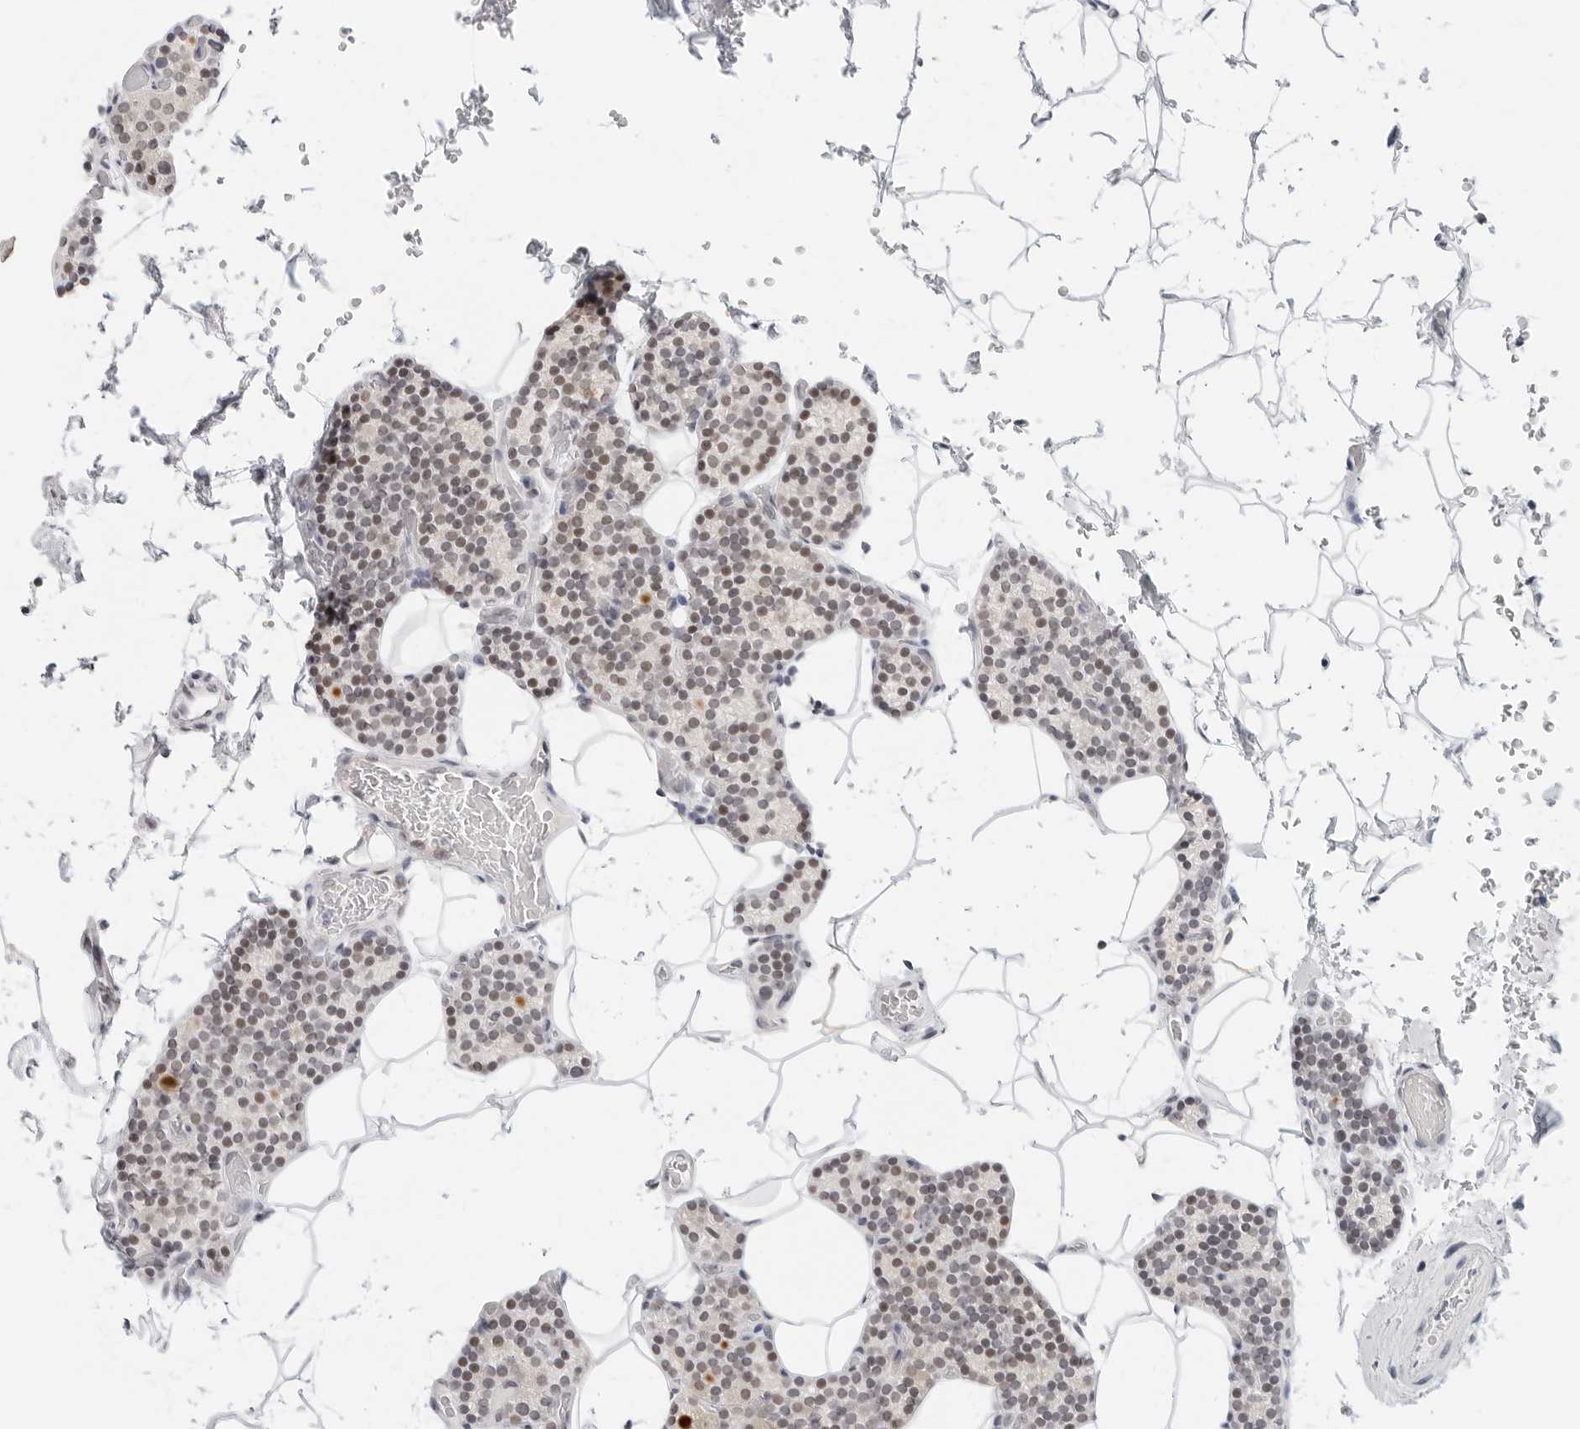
{"staining": {"intensity": "weak", "quantity": "25%-75%", "location": "cytoplasmic/membranous,nuclear"}, "tissue": "parathyroid gland", "cell_type": "Glandular cells", "image_type": "normal", "snomed": [{"axis": "morphology", "description": "Normal tissue, NOS"}, {"axis": "topography", "description": "Parathyroid gland"}], "caption": "Parathyroid gland stained for a protein displays weak cytoplasmic/membranous,nuclear positivity in glandular cells. (Brightfield microscopy of DAB IHC at high magnification).", "gene": "TSEN2", "patient": {"sex": "male", "age": 52}}